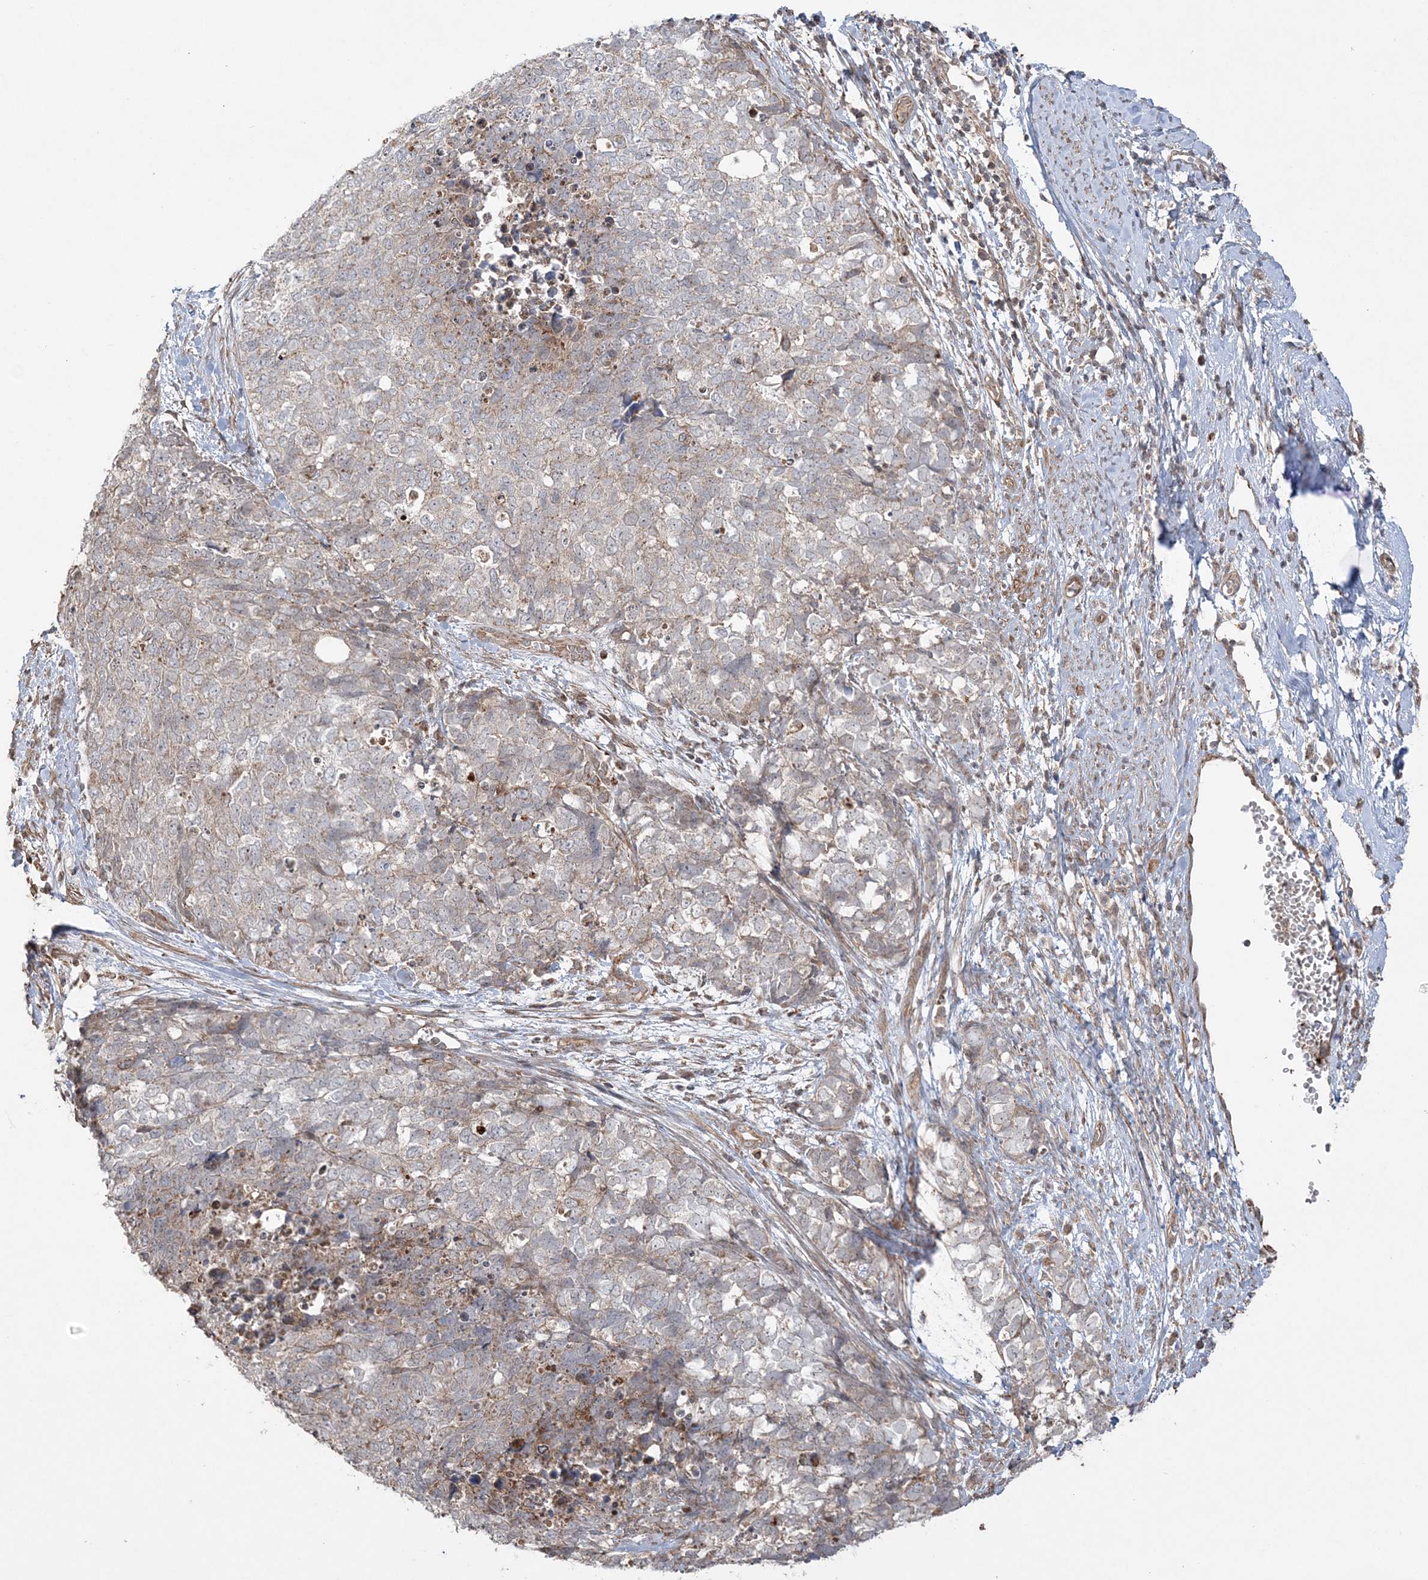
{"staining": {"intensity": "weak", "quantity": "25%-75%", "location": "cytoplasmic/membranous"}, "tissue": "cervical cancer", "cell_type": "Tumor cells", "image_type": "cancer", "snomed": [{"axis": "morphology", "description": "Squamous cell carcinoma, NOS"}, {"axis": "topography", "description": "Cervix"}], "caption": "Protein expression by immunohistochemistry (IHC) shows weak cytoplasmic/membranous expression in approximately 25%-75% of tumor cells in cervical cancer.", "gene": "SCLT1", "patient": {"sex": "female", "age": 63}}